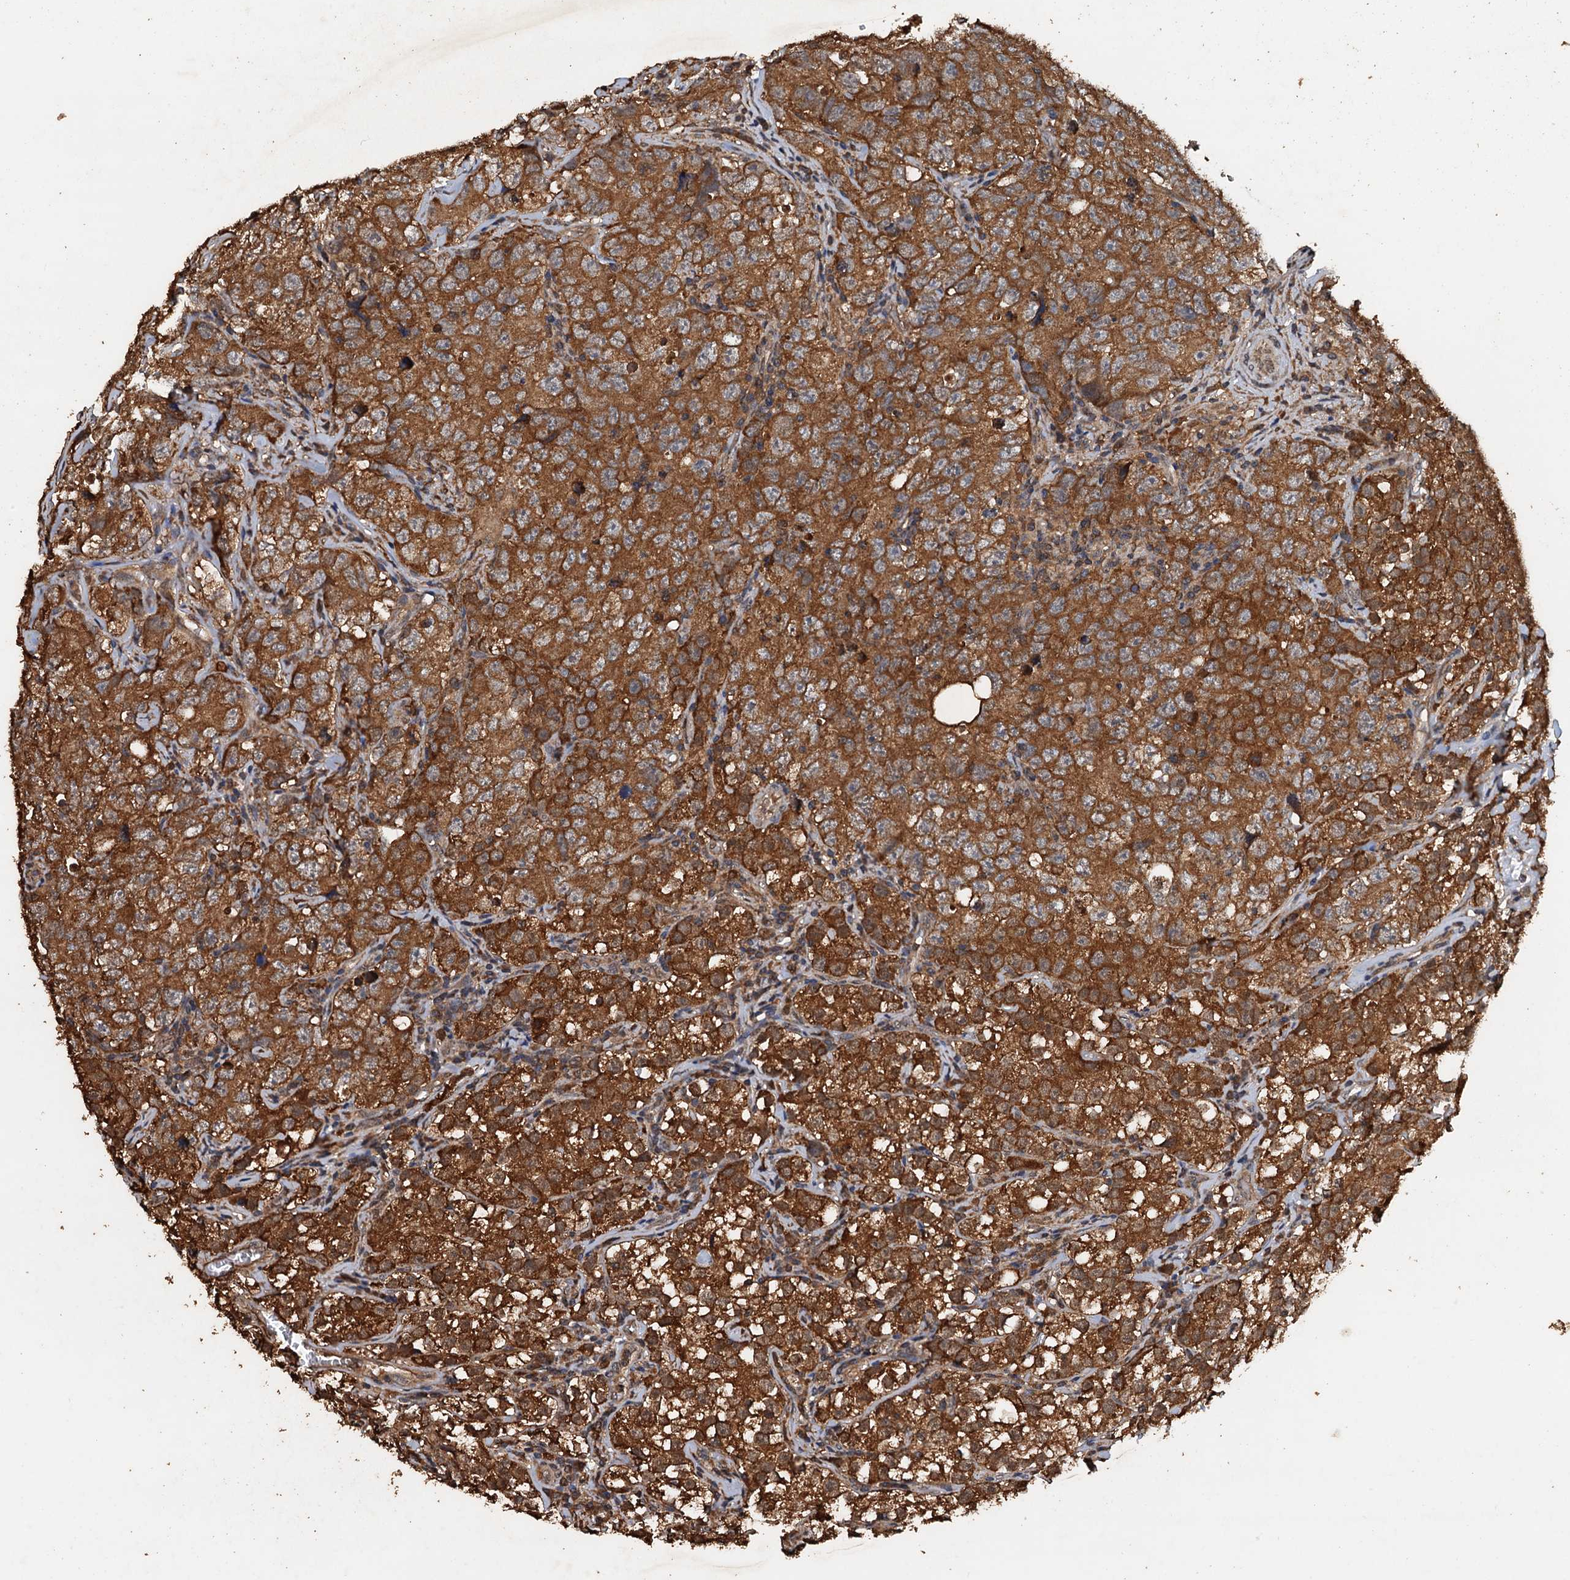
{"staining": {"intensity": "strong", "quantity": ">75%", "location": "cytoplasmic/membranous"}, "tissue": "testis cancer", "cell_type": "Tumor cells", "image_type": "cancer", "snomed": [{"axis": "morphology", "description": "Seminoma, NOS"}, {"axis": "morphology", "description": "Carcinoma, Embryonal, NOS"}, {"axis": "topography", "description": "Testis"}], "caption": "Testis cancer (embryonal carcinoma) tissue shows strong cytoplasmic/membranous expression in approximately >75% of tumor cells, visualized by immunohistochemistry.", "gene": "PSMD9", "patient": {"sex": "male", "age": 43}}